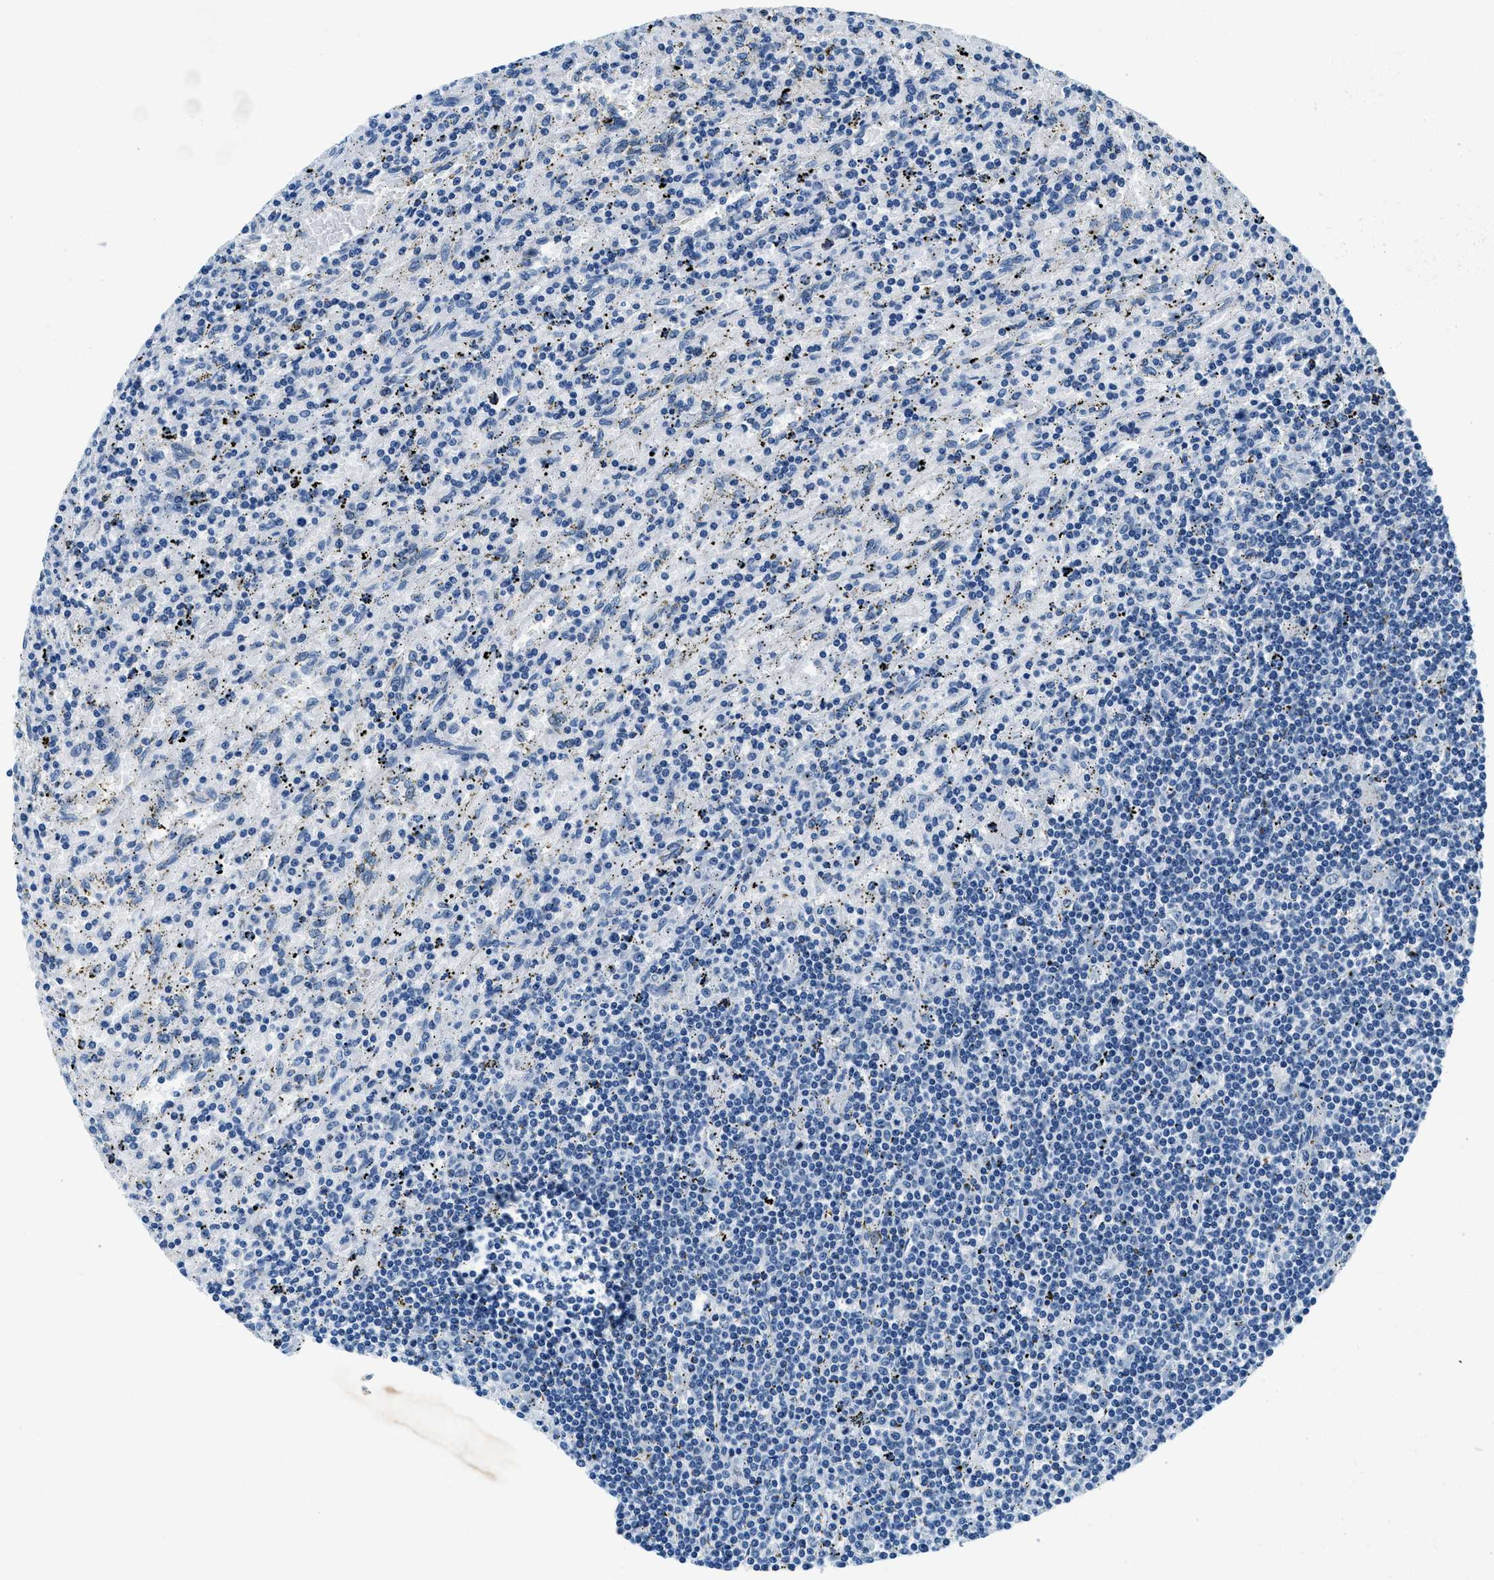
{"staining": {"intensity": "negative", "quantity": "none", "location": "none"}, "tissue": "lymphoma", "cell_type": "Tumor cells", "image_type": "cancer", "snomed": [{"axis": "morphology", "description": "Malignant lymphoma, non-Hodgkin's type, Low grade"}, {"axis": "topography", "description": "Spleen"}], "caption": "IHC of malignant lymphoma, non-Hodgkin's type (low-grade) reveals no positivity in tumor cells. Brightfield microscopy of immunohistochemistry stained with DAB (3,3'-diaminobenzidine) (brown) and hematoxylin (blue), captured at high magnification.", "gene": "UBAC2", "patient": {"sex": "male", "age": 76}}